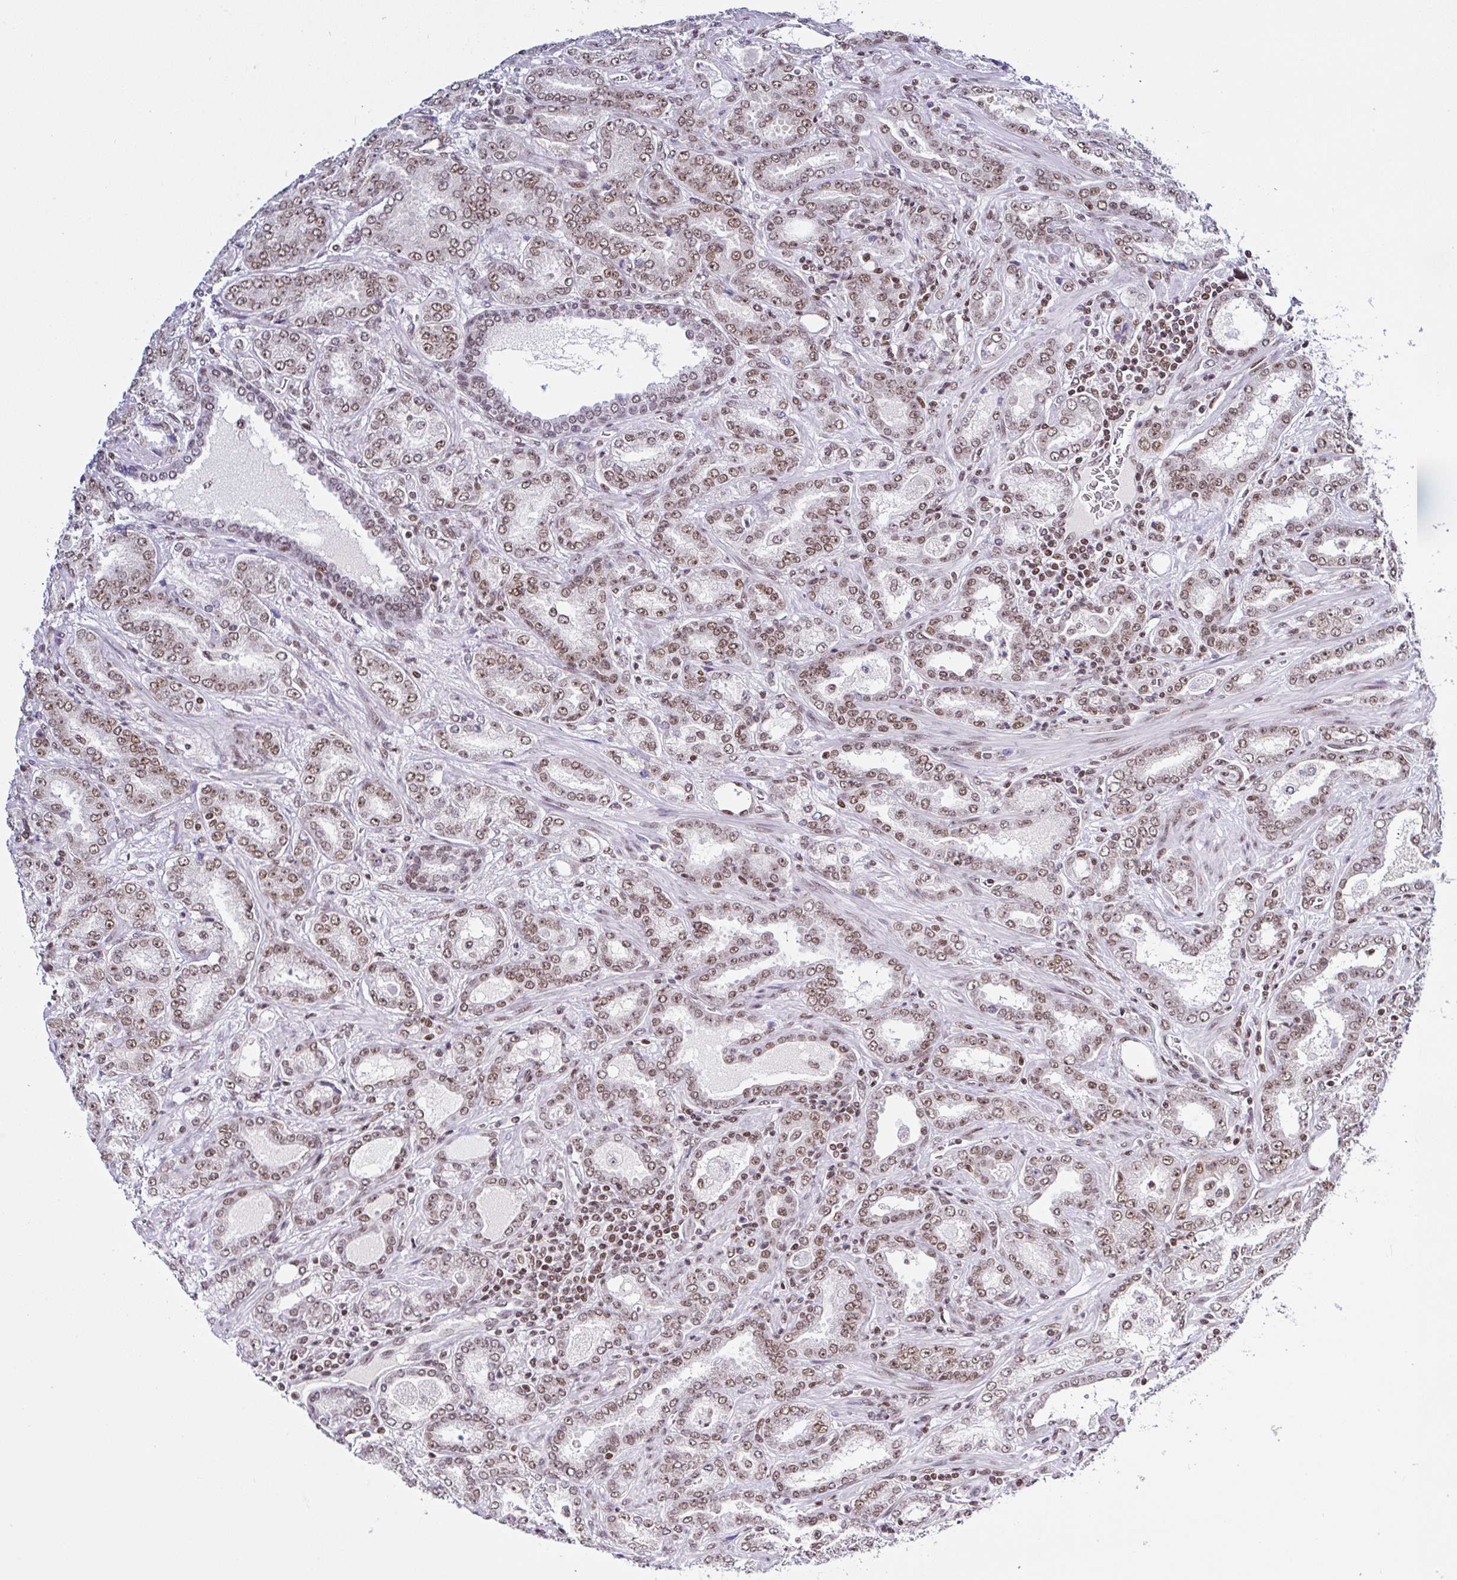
{"staining": {"intensity": "moderate", "quantity": ">75%", "location": "nuclear"}, "tissue": "prostate cancer", "cell_type": "Tumor cells", "image_type": "cancer", "snomed": [{"axis": "morphology", "description": "Adenocarcinoma, High grade"}, {"axis": "topography", "description": "Prostate"}], "caption": "Immunohistochemistry histopathology image of prostate cancer (high-grade adenocarcinoma) stained for a protein (brown), which demonstrates medium levels of moderate nuclear expression in about >75% of tumor cells.", "gene": "DR1", "patient": {"sex": "male", "age": 72}}